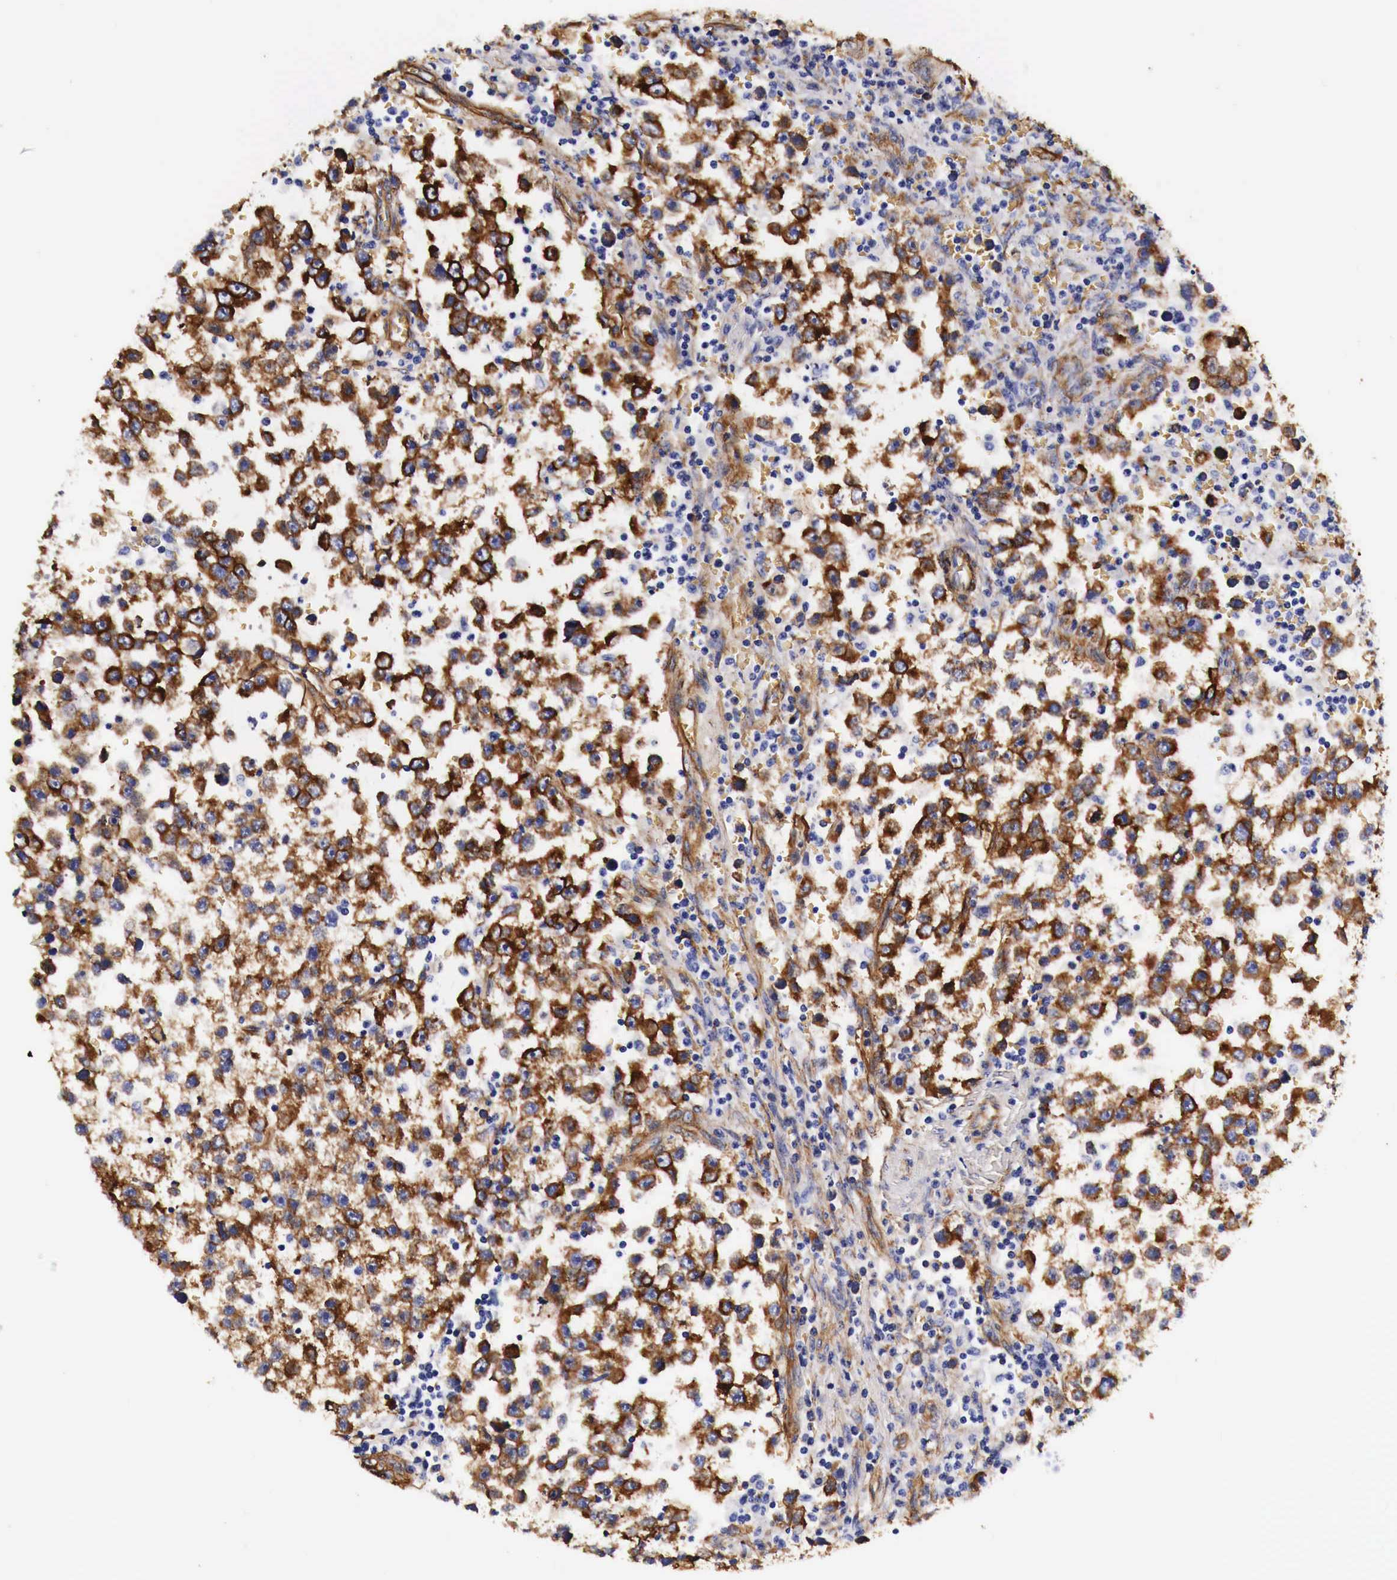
{"staining": {"intensity": "strong", "quantity": ">75%", "location": "cytoplasmic/membranous"}, "tissue": "testis cancer", "cell_type": "Tumor cells", "image_type": "cancer", "snomed": [{"axis": "morphology", "description": "Seminoma, NOS"}, {"axis": "topography", "description": "Testis"}], "caption": "Immunohistochemistry (IHC) of human testis cancer (seminoma) displays high levels of strong cytoplasmic/membranous staining in approximately >75% of tumor cells. The staining was performed using DAB (3,3'-diaminobenzidine), with brown indicating positive protein expression. Nuclei are stained blue with hematoxylin.", "gene": "LAMB2", "patient": {"sex": "male", "age": 33}}